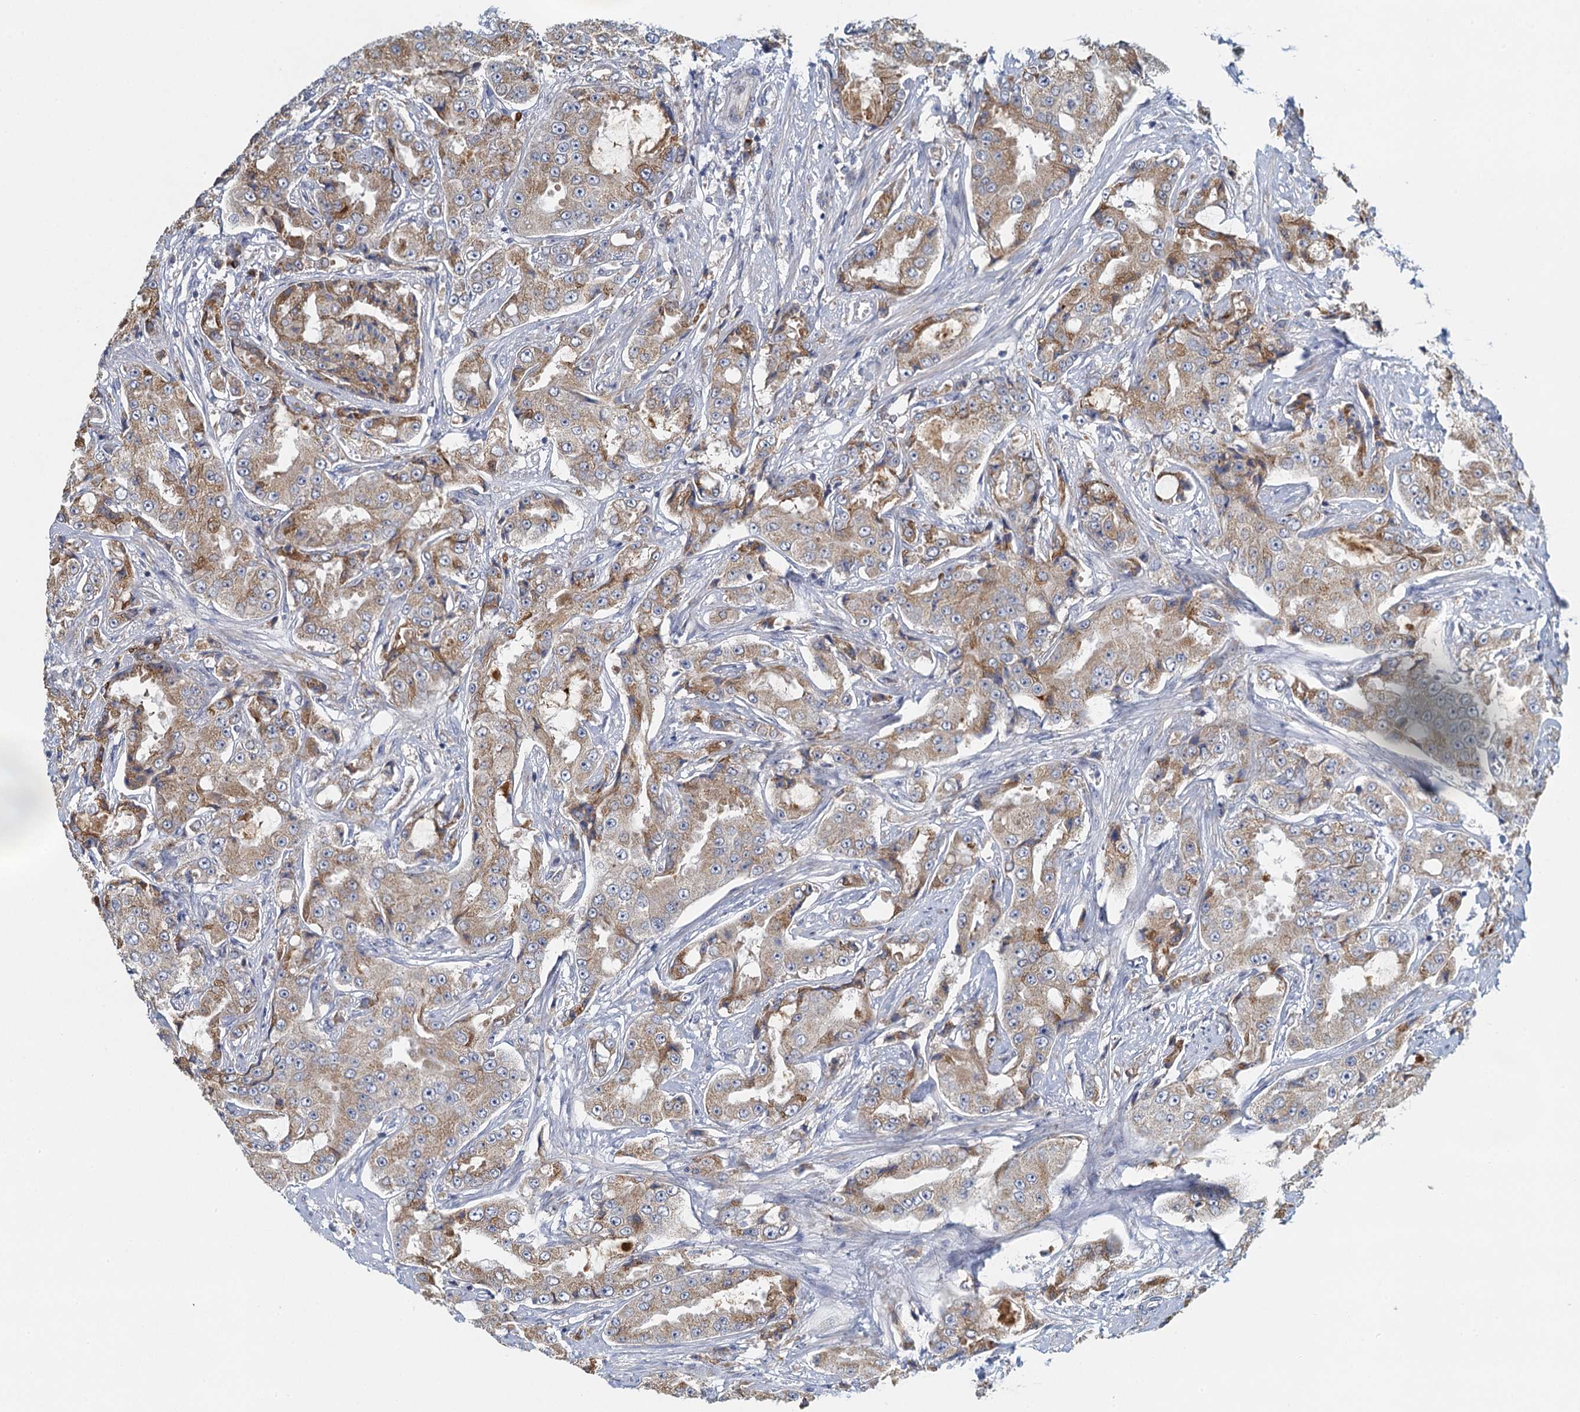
{"staining": {"intensity": "weak", "quantity": ">75%", "location": "cytoplasmic/membranous"}, "tissue": "prostate cancer", "cell_type": "Tumor cells", "image_type": "cancer", "snomed": [{"axis": "morphology", "description": "Adenocarcinoma, High grade"}, {"axis": "topography", "description": "Prostate"}], "caption": "Tumor cells reveal weak cytoplasmic/membranous positivity in about >75% of cells in prostate high-grade adenocarcinoma.", "gene": "ALG2", "patient": {"sex": "male", "age": 73}}